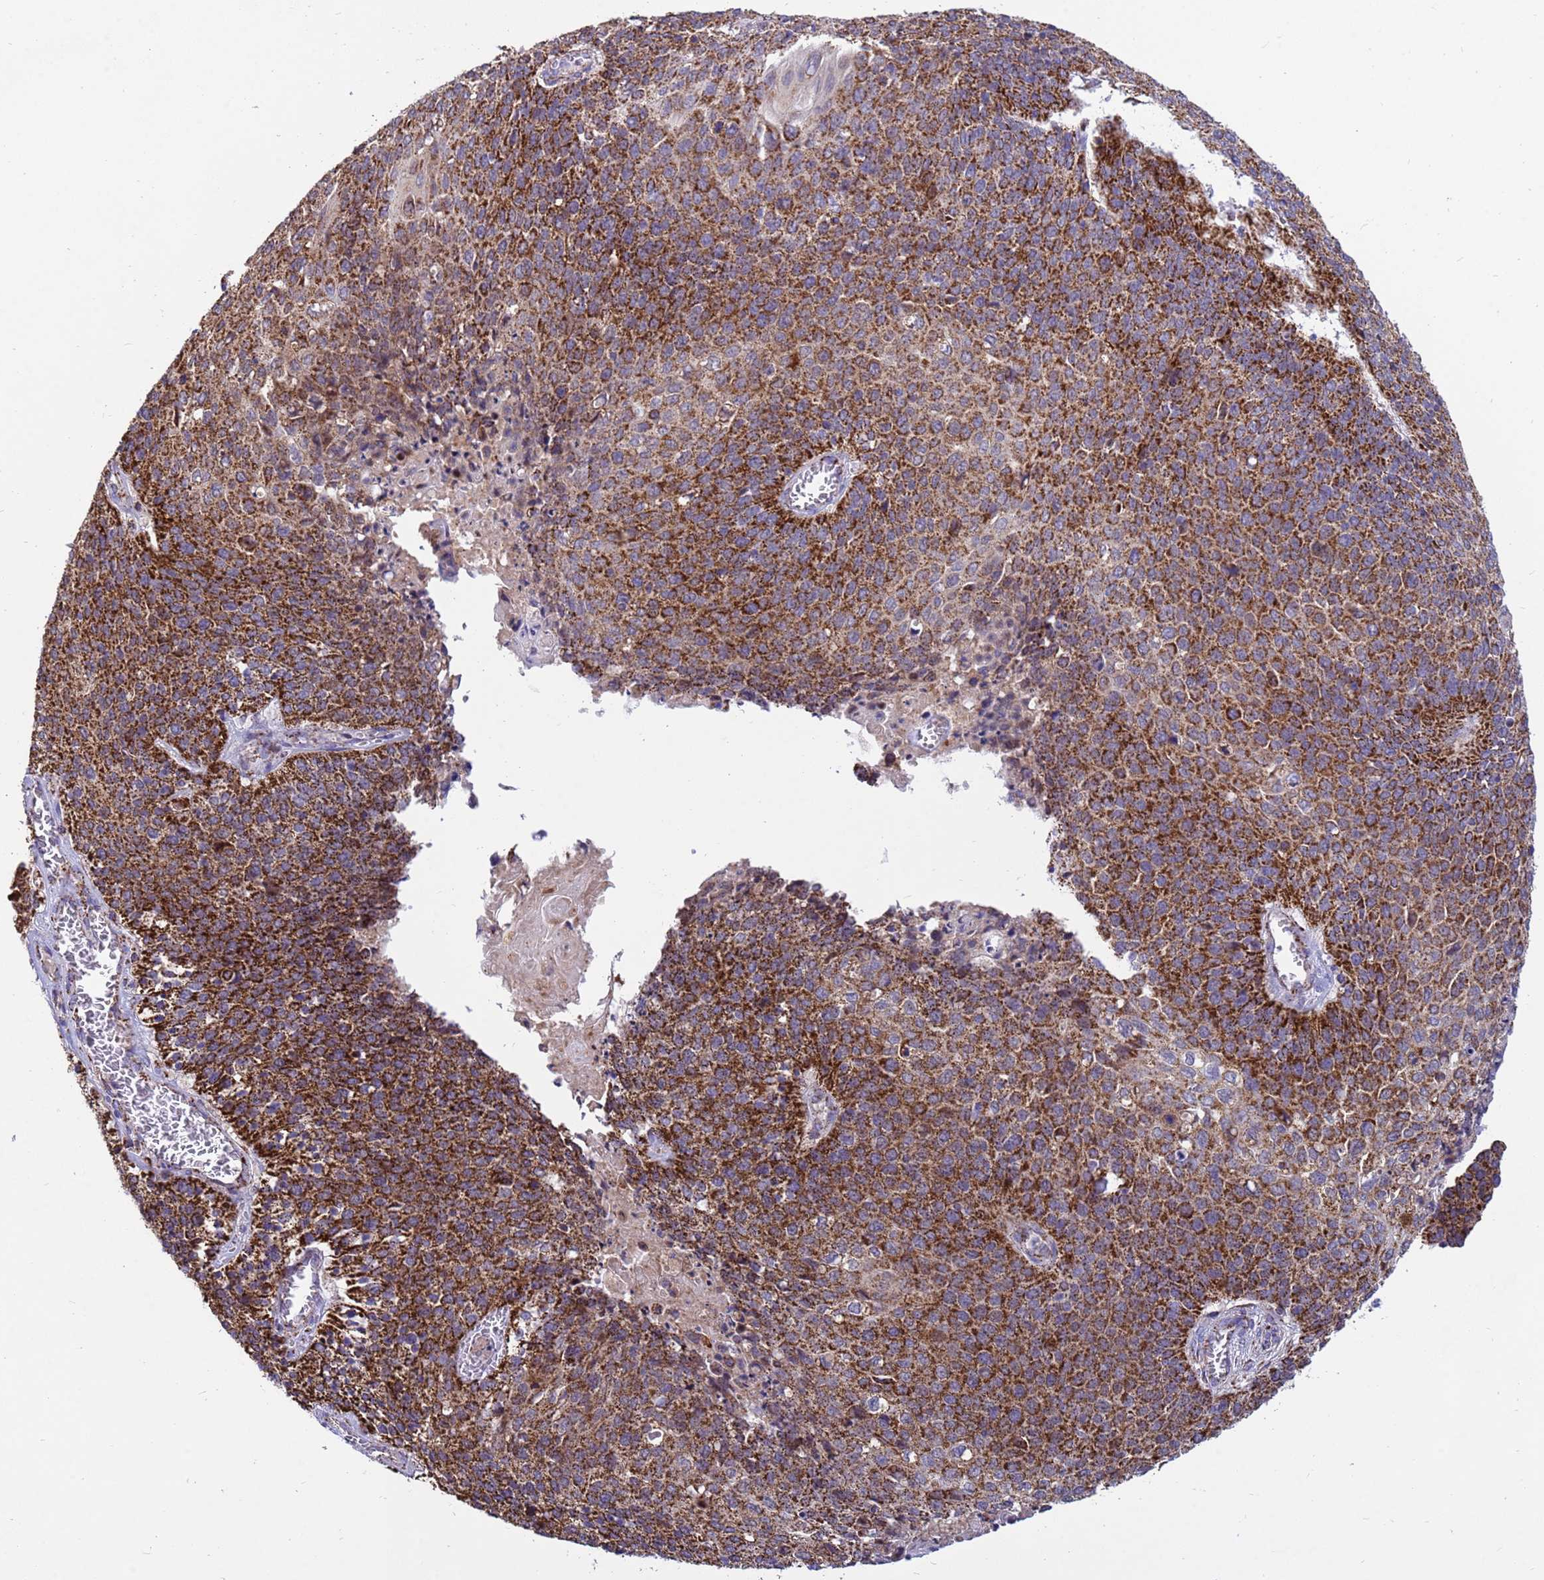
{"staining": {"intensity": "strong", "quantity": ">75%", "location": "cytoplasmic/membranous"}, "tissue": "cervical cancer", "cell_type": "Tumor cells", "image_type": "cancer", "snomed": [{"axis": "morphology", "description": "Squamous cell carcinoma, NOS"}, {"axis": "topography", "description": "Cervix"}], "caption": "Cervical cancer stained with a protein marker displays strong staining in tumor cells.", "gene": "TUBGCP3", "patient": {"sex": "female", "age": 39}}